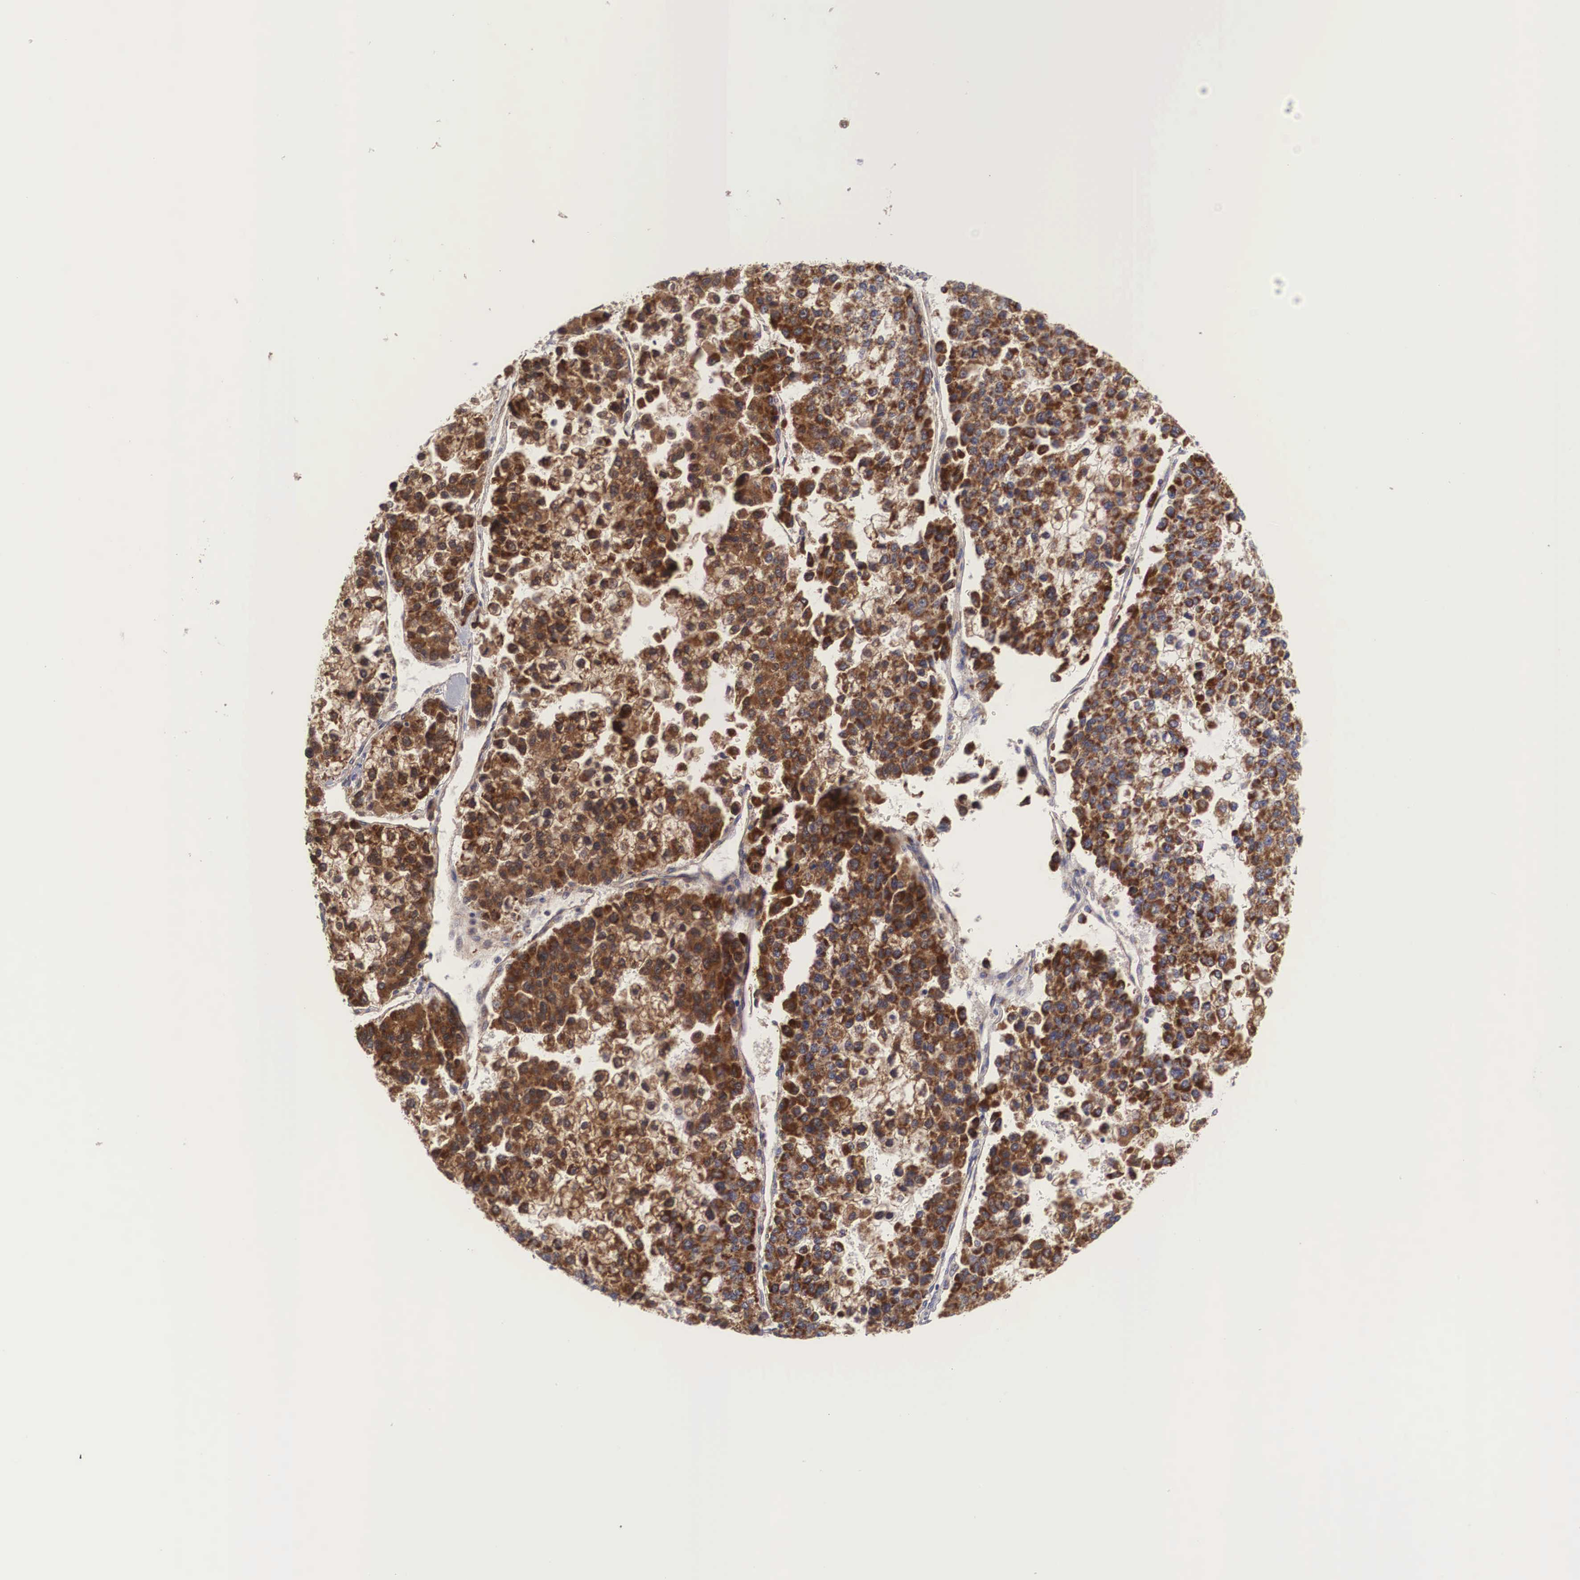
{"staining": {"intensity": "strong", "quantity": ">75%", "location": "cytoplasmic/membranous"}, "tissue": "liver cancer", "cell_type": "Tumor cells", "image_type": "cancer", "snomed": [{"axis": "morphology", "description": "Carcinoma, Hepatocellular, NOS"}, {"axis": "topography", "description": "Liver"}], "caption": "Human liver cancer (hepatocellular carcinoma) stained for a protein (brown) displays strong cytoplasmic/membranous positive staining in about >75% of tumor cells.", "gene": "XPNPEP3", "patient": {"sex": "female", "age": 66}}